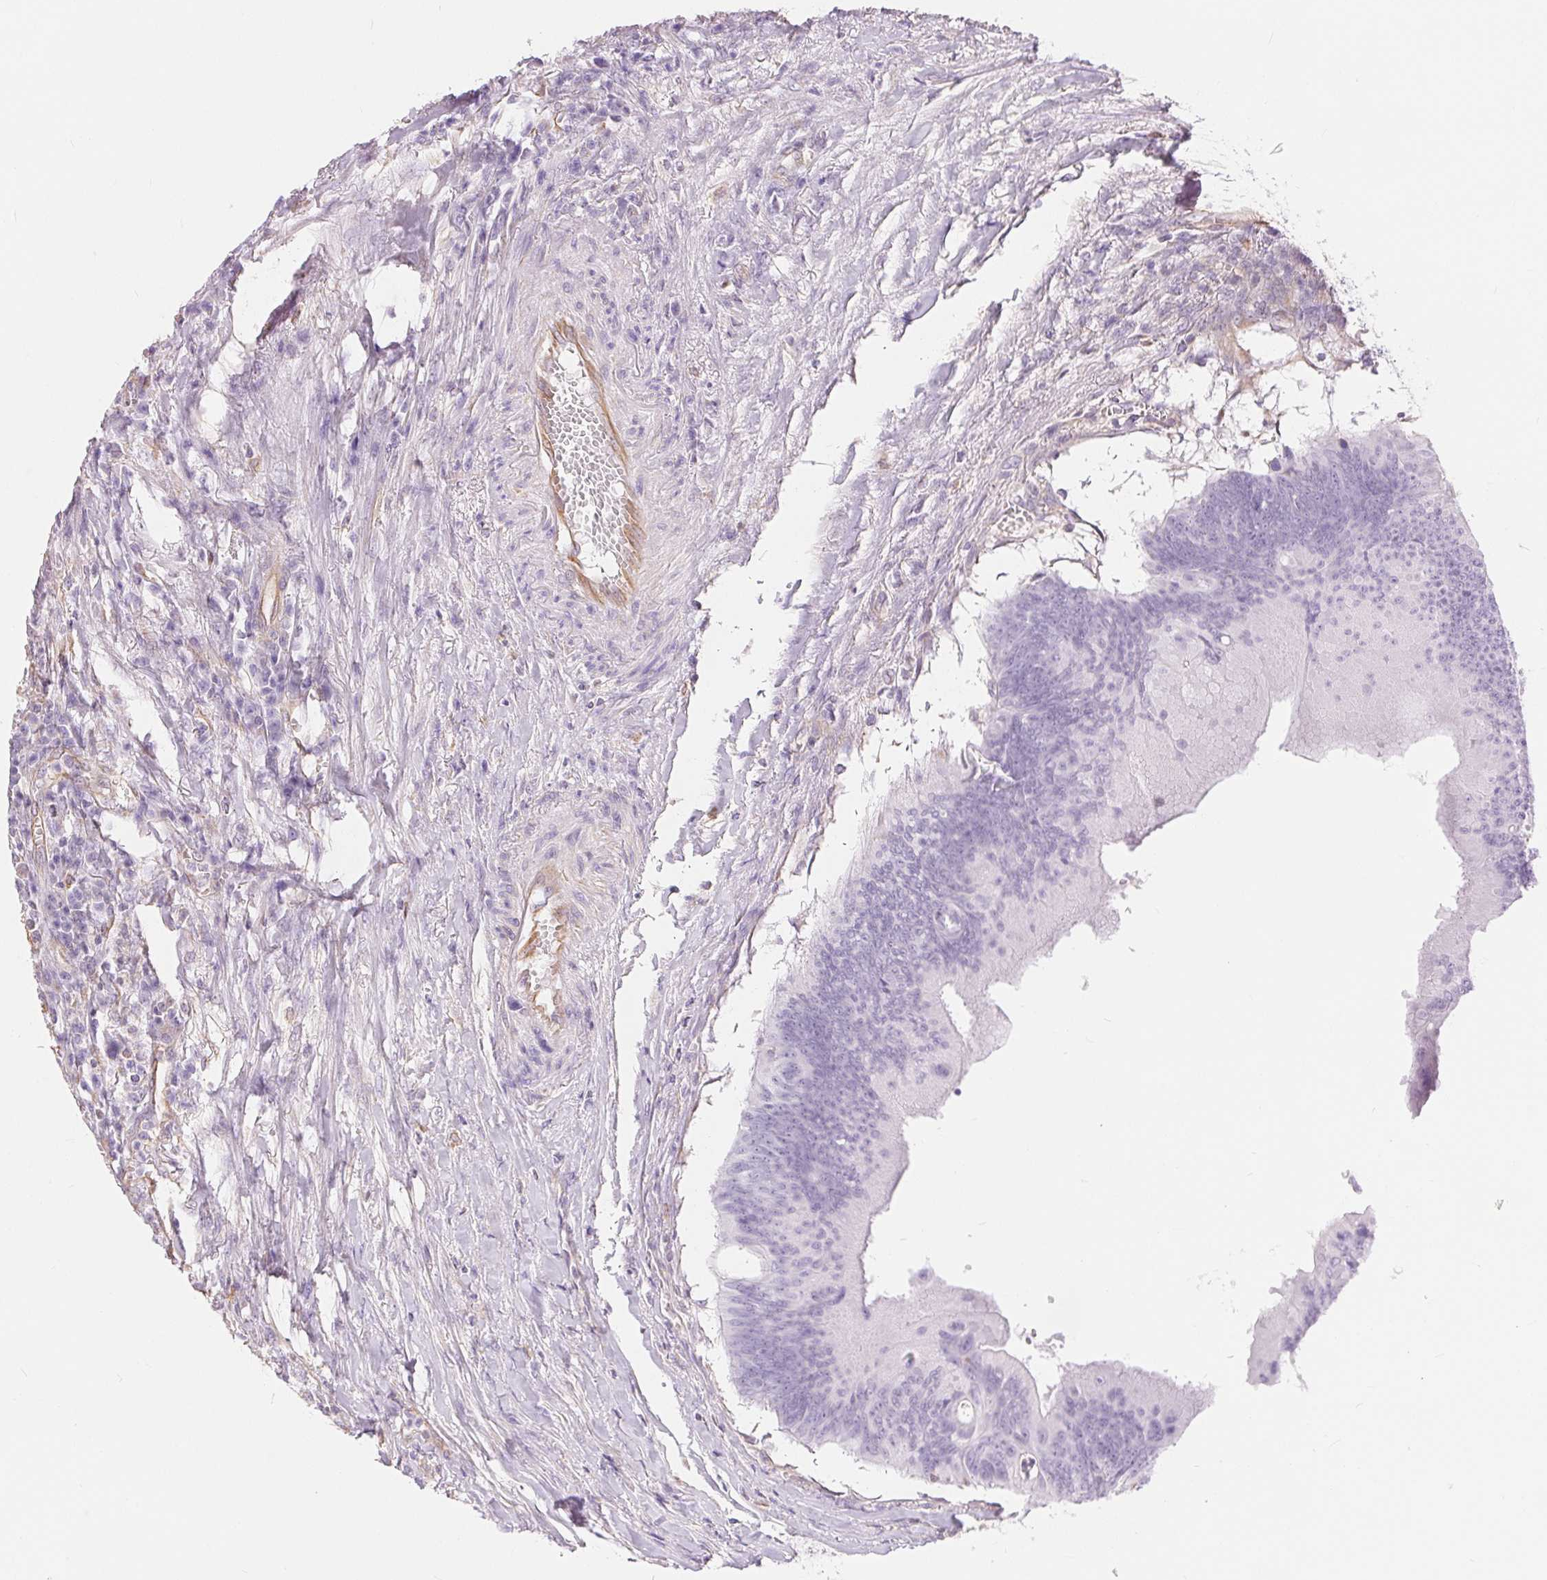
{"staining": {"intensity": "negative", "quantity": "none", "location": "none"}, "tissue": "colorectal cancer", "cell_type": "Tumor cells", "image_type": "cancer", "snomed": [{"axis": "morphology", "description": "Adenocarcinoma, NOS"}, {"axis": "topography", "description": "Colon"}], "caption": "IHC of colorectal adenocarcinoma demonstrates no positivity in tumor cells.", "gene": "GFAP", "patient": {"sex": "male", "age": 65}}